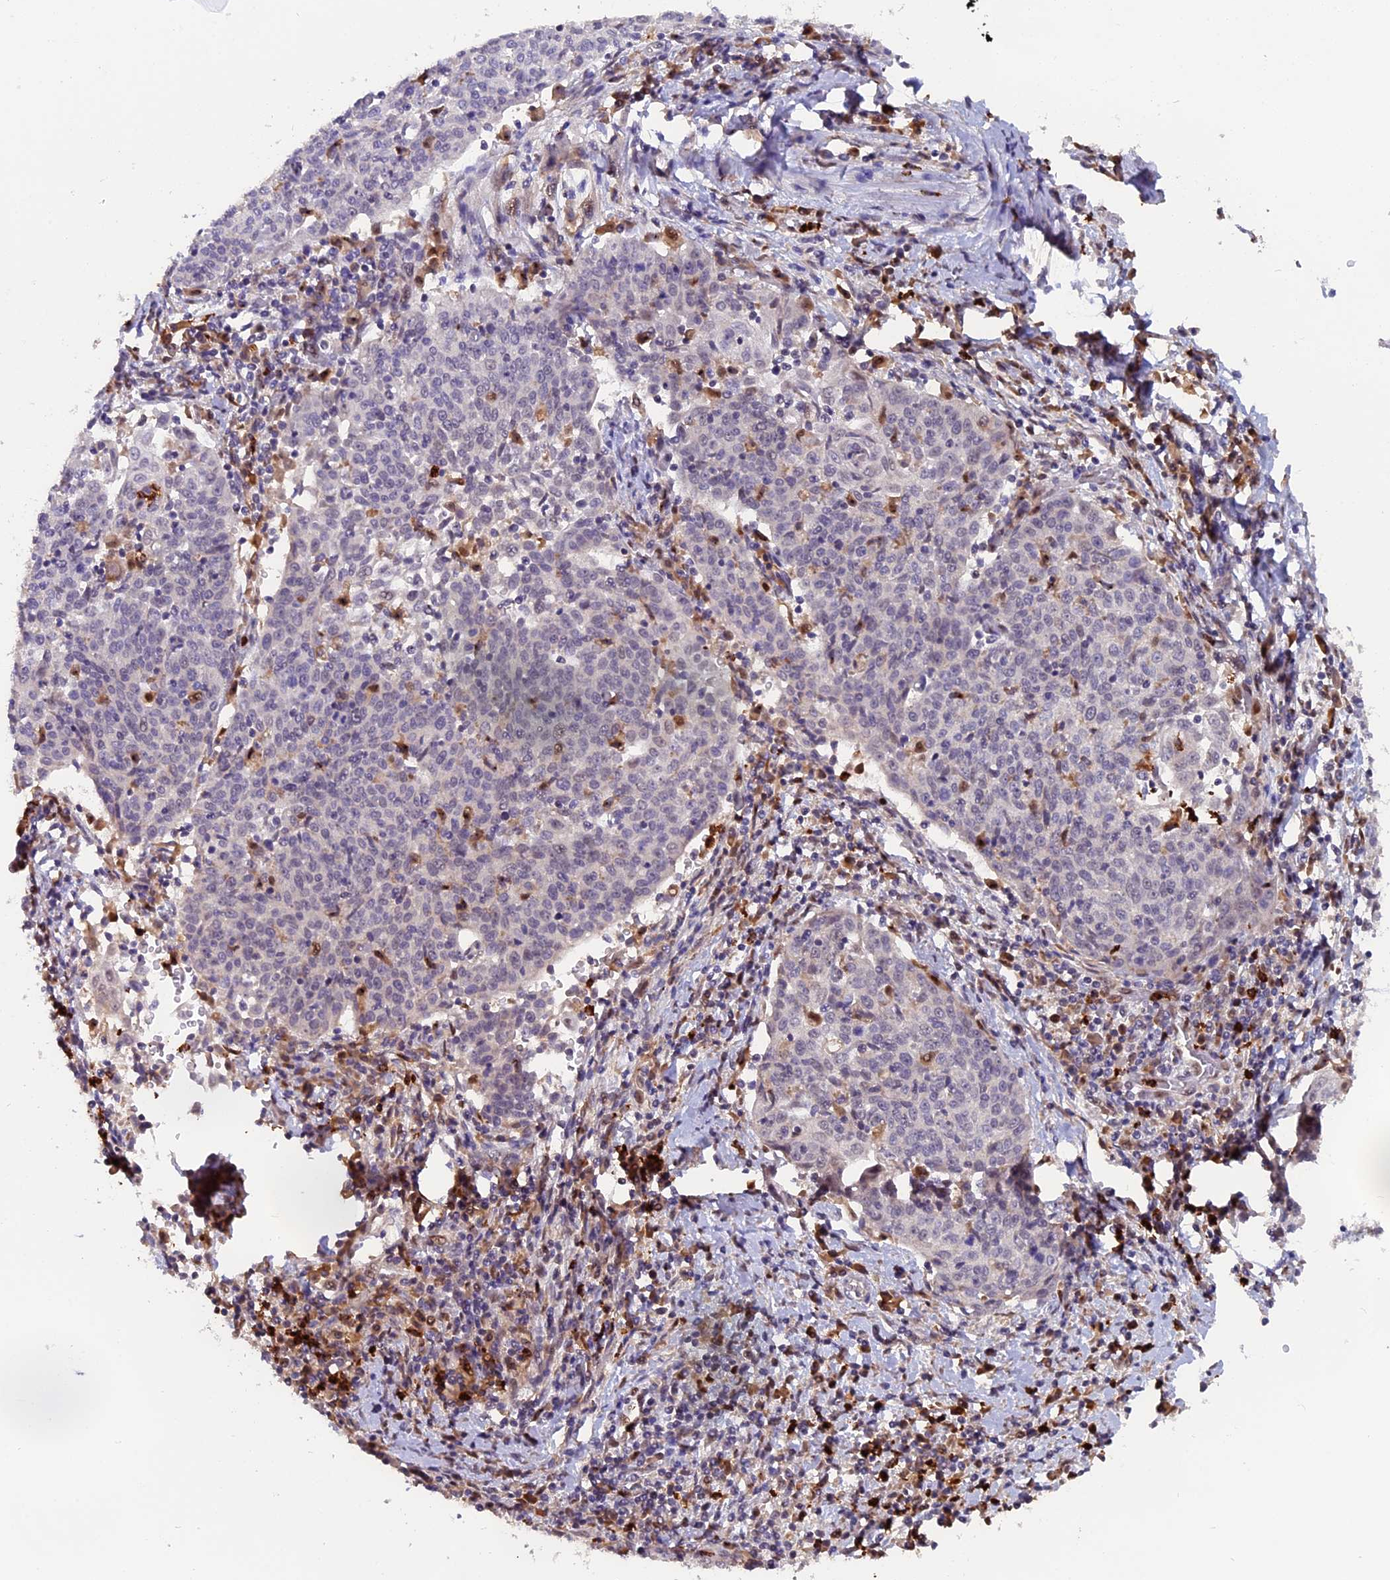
{"staining": {"intensity": "negative", "quantity": "none", "location": "none"}, "tissue": "cervical cancer", "cell_type": "Tumor cells", "image_type": "cancer", "snomed": [{"axis": "morphology", "description": "Squamous cell carcinoma, NOS"}, {"axis": "topography", "description": "Cervix"}], "caption": "Immunohistochemistry image of cervical cancer stained for a protein (brown), which demonstrates no expression in tumor cells.", "gene": "FAM118B", "patient": {"sex": "female", "age": 48}}